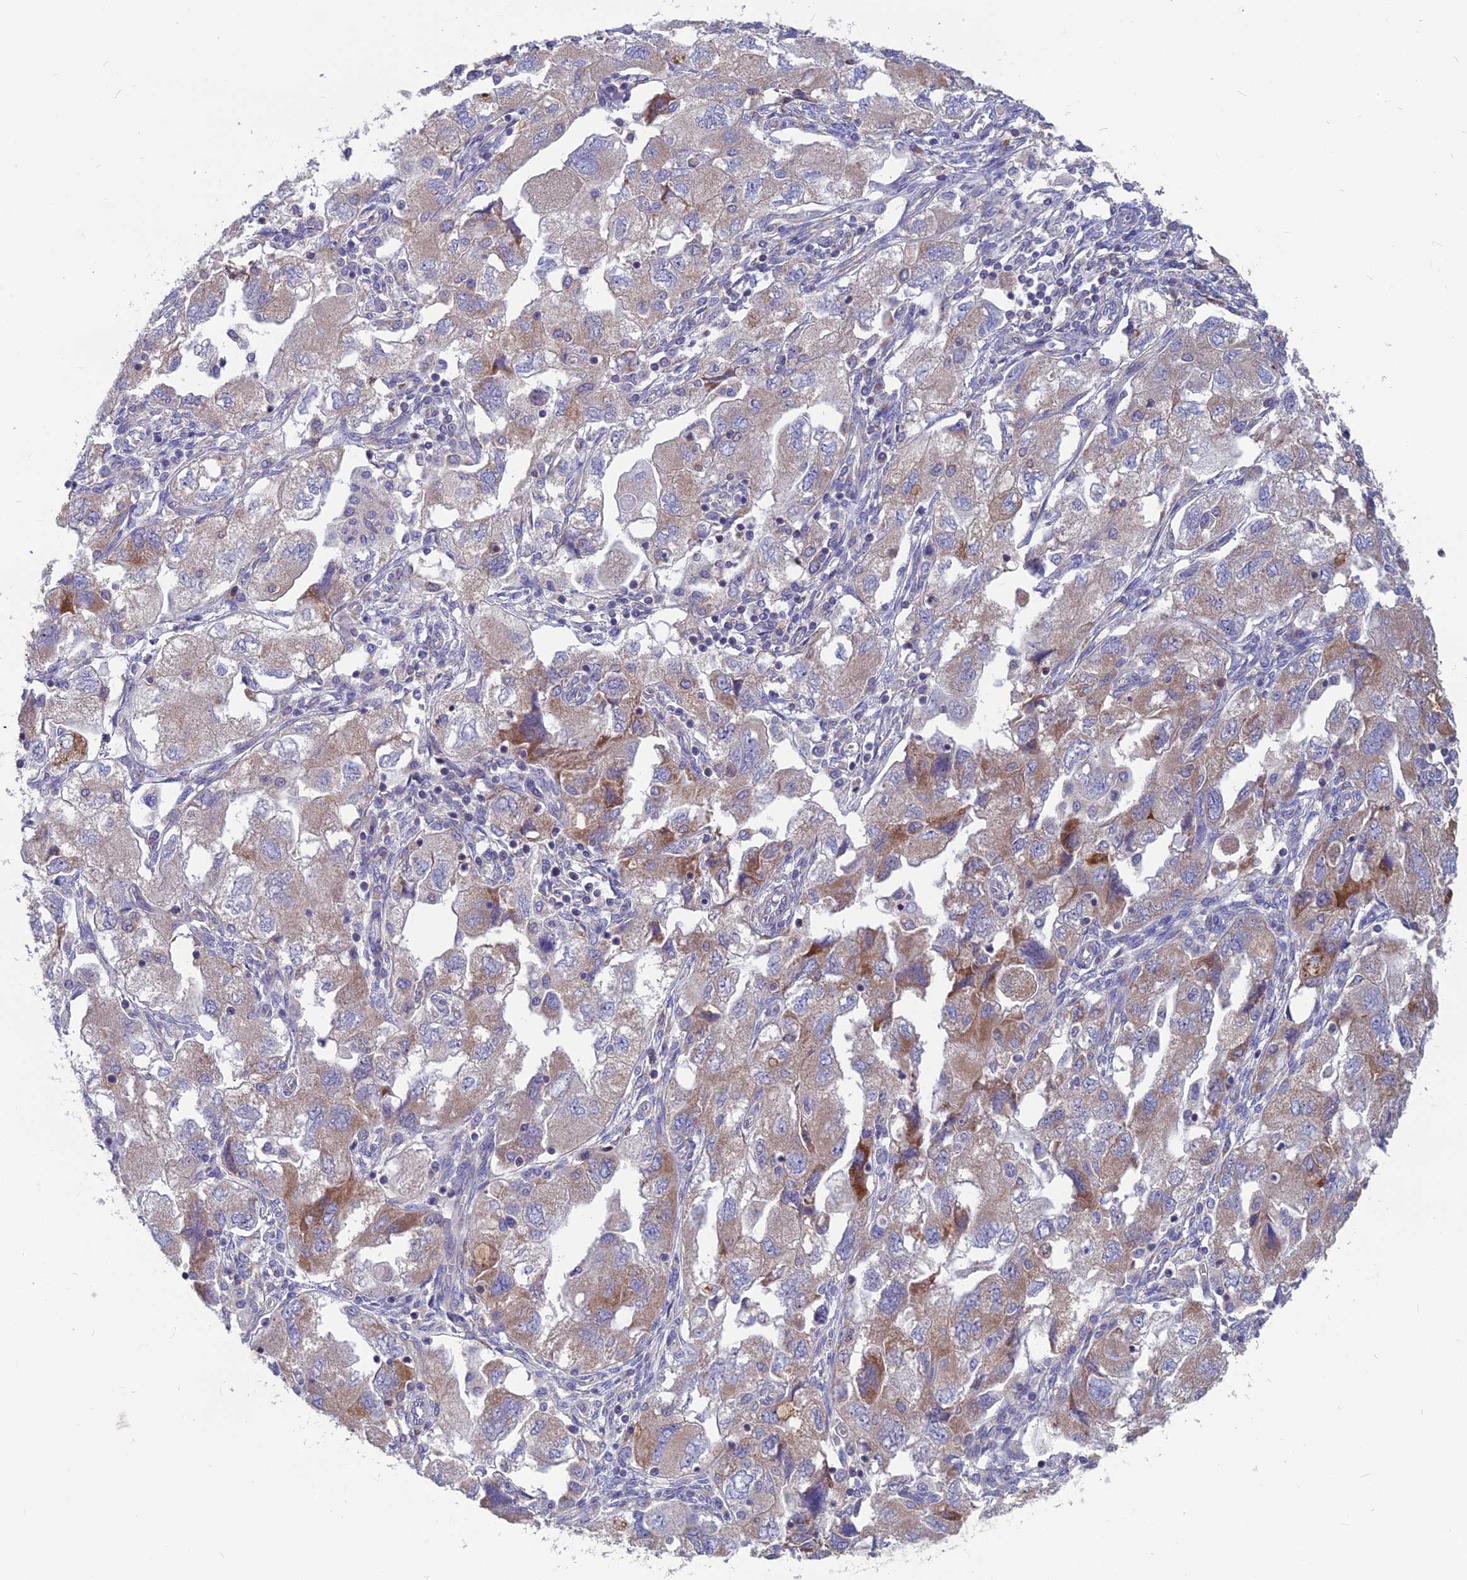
{"staining": {"intensity": "moderate", "quantity": "25%-75%", "location": "cytoplasmic/membranous"}, "tissue": "ovarian cancer", "cell_type": "Tumor cells", "image_type": "cancer", "snomed": [{"axis": "morphology", "description": "Carcinoma, NOS"}, {"axis": "morphology", "description": "Cystadenocarcinoma, serous, NOS"}, {"axis": "topography", "description": "Ovary"}], "caption": "Brown immunohistochemical staining in human carcinoma (ovarian) displays moderate cytoplasmic/membranous expression in about 25%-75% of tumor cells.", "gene": "COX20", "patient": {"sex": "female", "age": 69}}